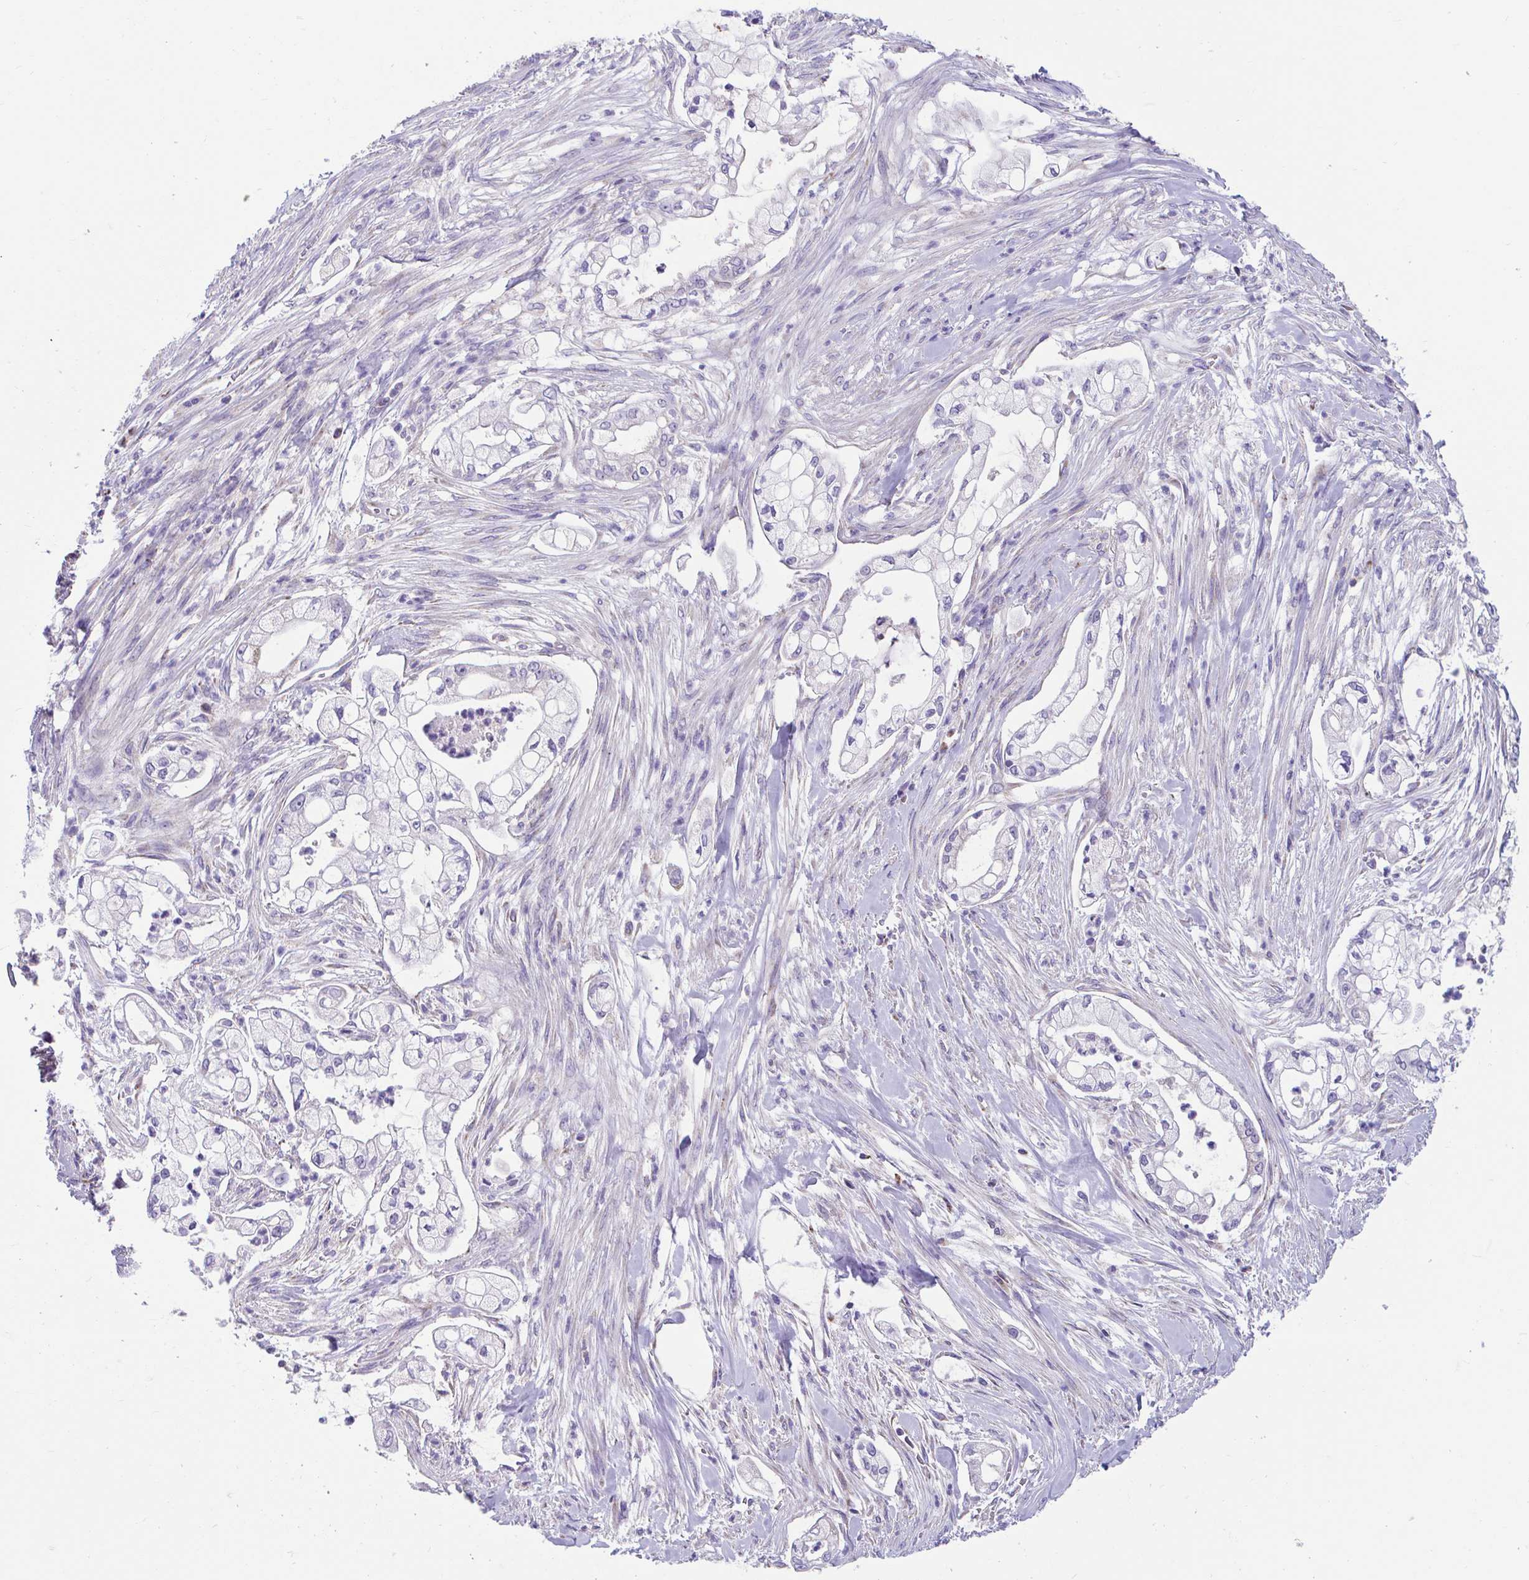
{"staining": {"intensity": "negative", "quantity": "none", "location": "none"}, "tissue": "pancreatic cancer", "cell_type": "Tumor cells", "image_type": "cancer", "snomed": [{"axis": "morphology", "description": "Adenocarcinoma, NOS"}, {"axis": "topography", "description": "Pancreas"}], "caption": "There is no significant staining in tumor cells of pancreatic adenocarcinoma. (Stains: DAB IHC with hematoxylin counter stain, Microscopy: brightfield microscopy at high magnification).", "gene": "OR13A1", "patient": {"sex": "female", "age": 69}}